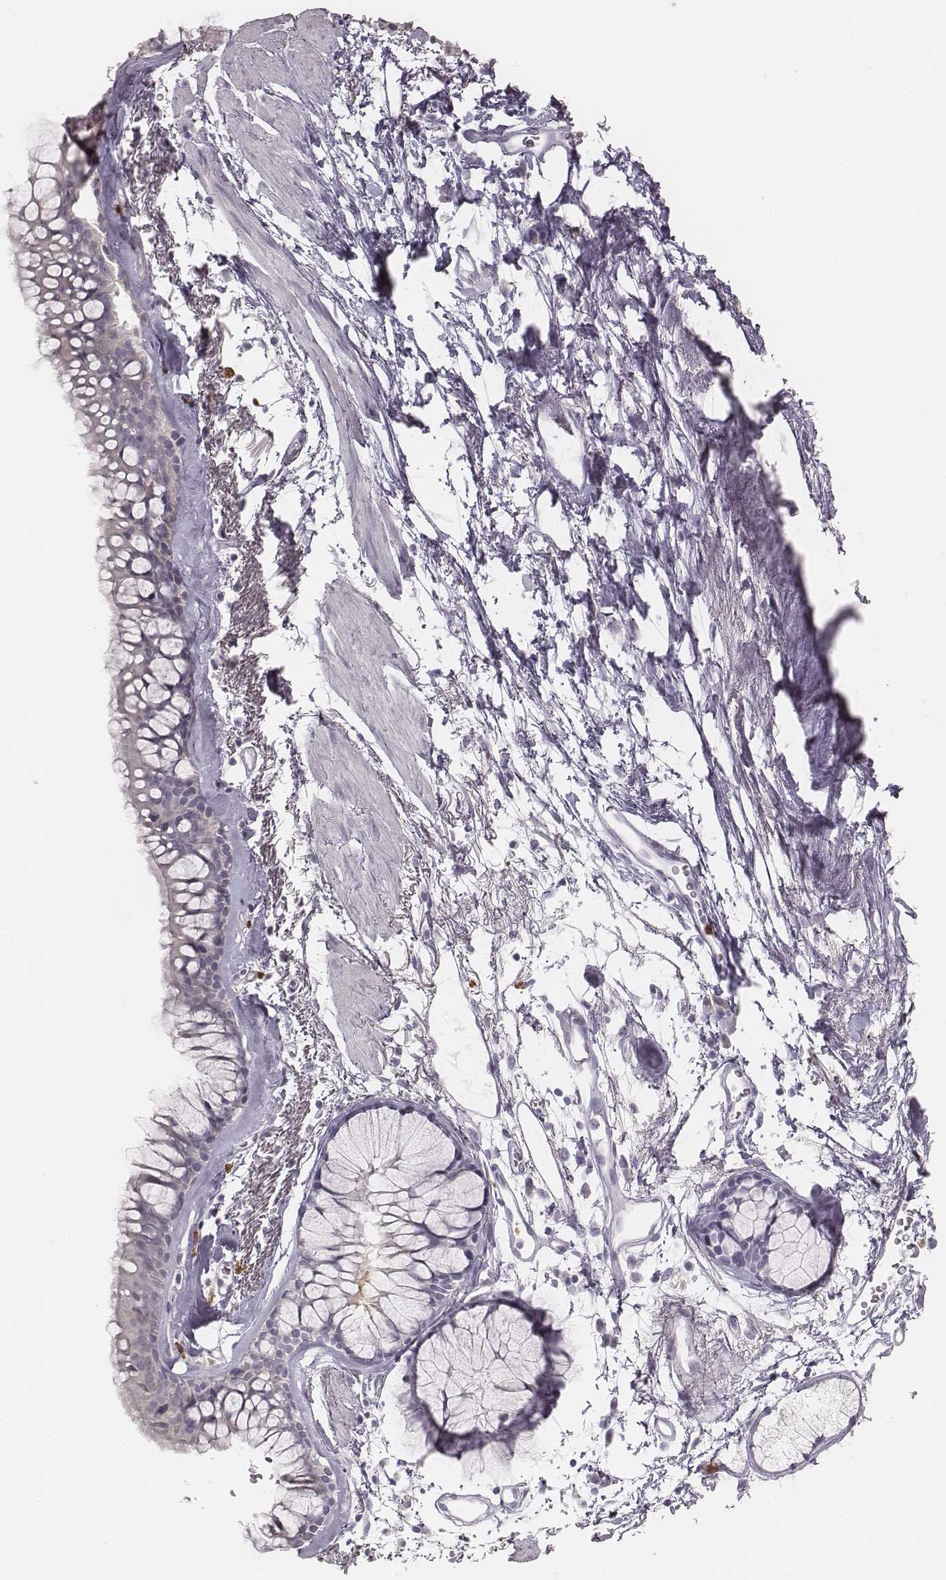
{"staining": {"intensity": "negative", "quantity": "none", "location": "none"}, "tissue": "bronchus", "cell_type": "Respiratory epithelial cells", "image_type": "normal", "snomed": [{"axis": "morphology", "description": "Normal tissue, NOS"}, {"axis": "morphology", "description": "Squamous cell carcinoma, NOS"}, {"axis": "topography", "description": "Cartilage tissue"}, {"axis": "topography", "description": "Bronchus"}], "caption": "Immunohistochemistry histopathology image of normal bronchus: bronchus stained with DAB shows no significant protein staining in respiratory epithelial cells. Brightfield microscopy of immunohistochemistry stained with DAB (3,3'-diaminobenzidine) (brown) and hematoxylin (blue), captured at high magnification.", "gene": "KCNJ12", "patient": {"sex": "male", "age": 72}}